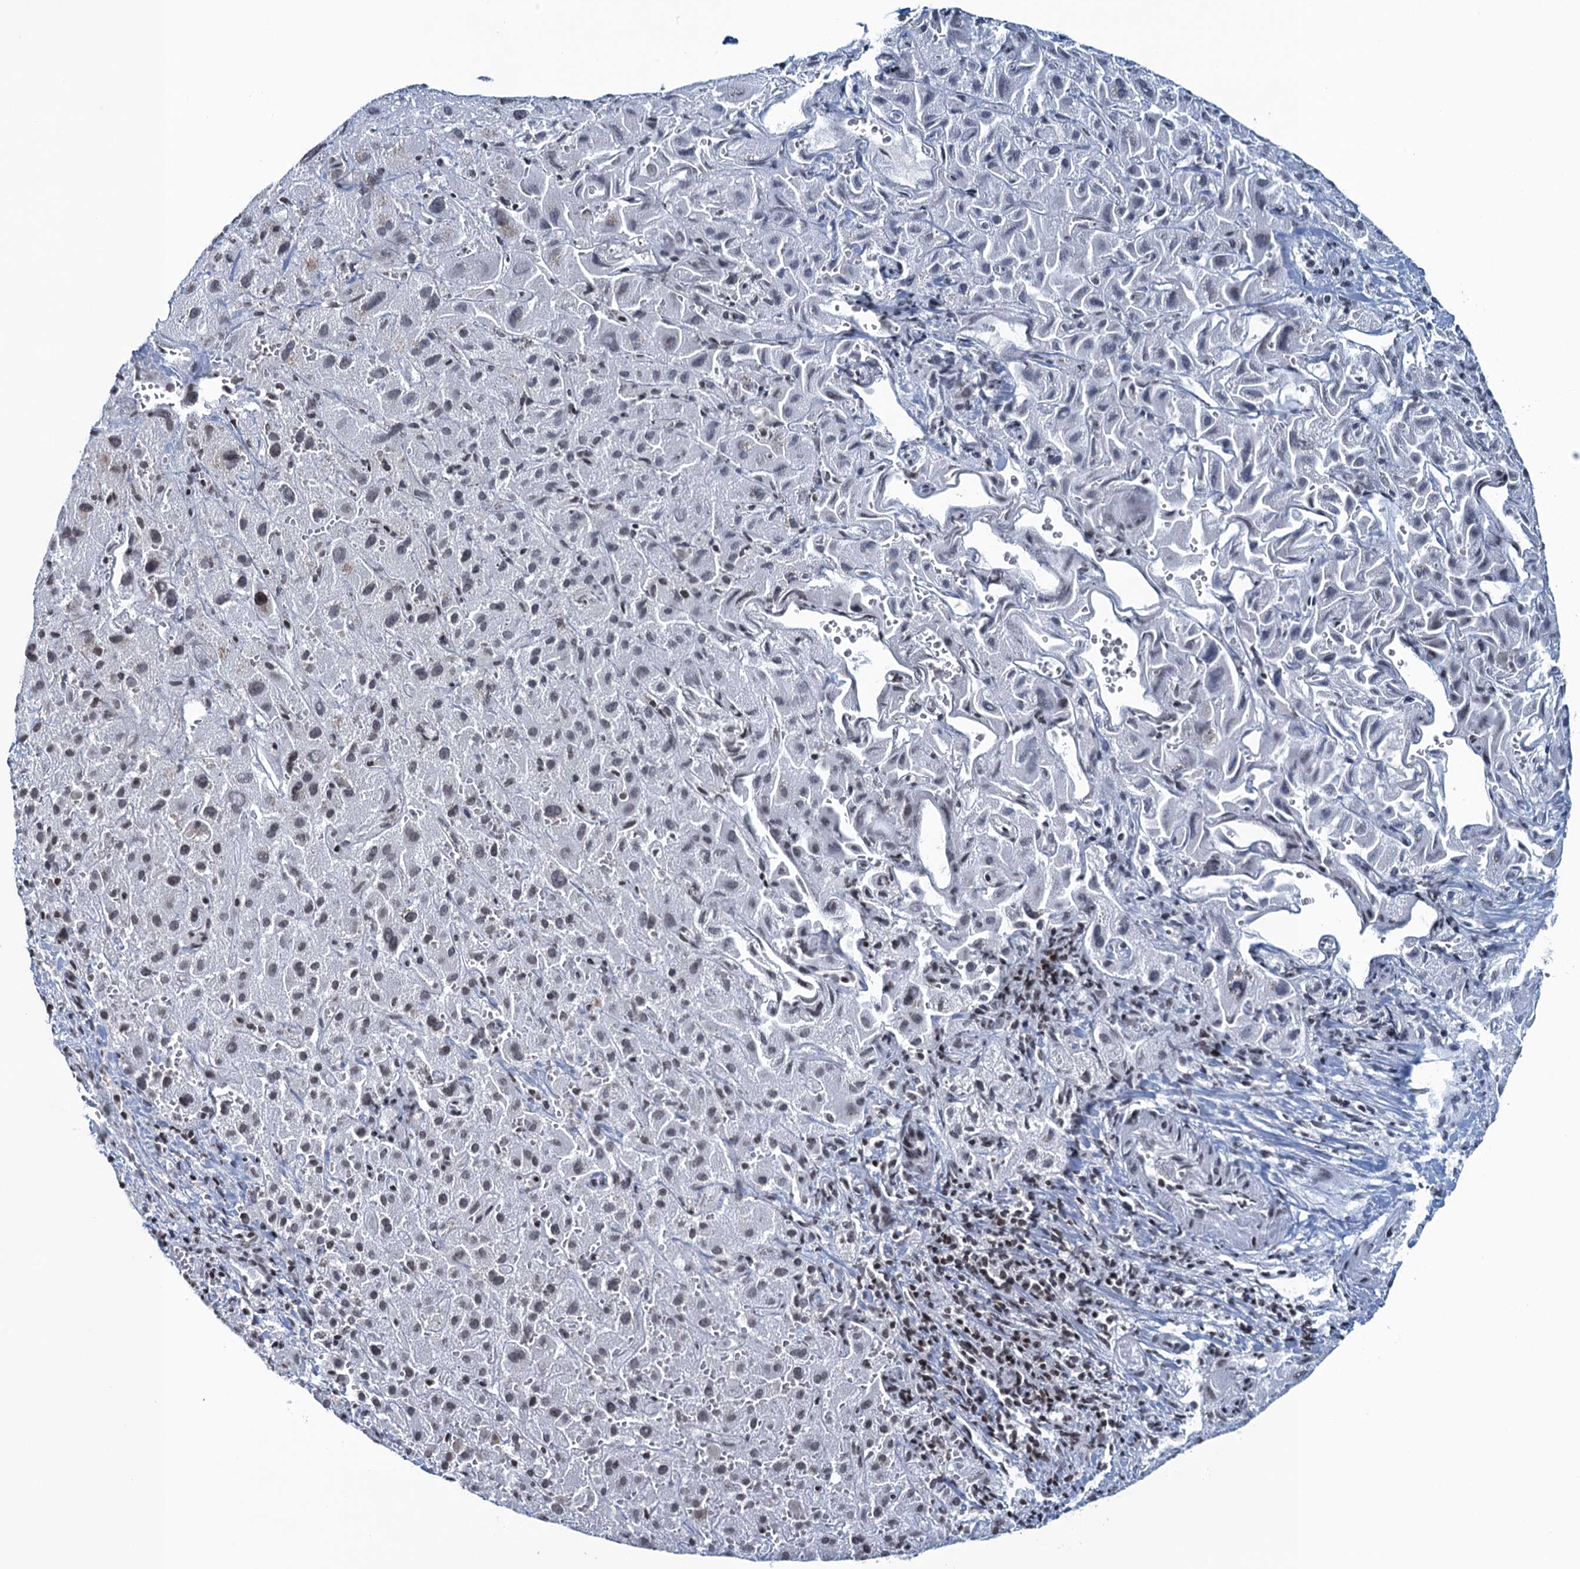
{"staining": {"intensity": "negative", "quantity": "none", "location": "none"}, "tissue": "liver cancer", "cell_type": "Tumor cells", "image_type": "cancer", "snomed": [{"axis": "morphology", "description": "Cholangiocarcinoma"}, {"axis": "topography", "description": "Liver"}], "caption": "High magnification brightfield microscopy of liver cholangiocarcinoma stained with DAB (brown) and counterstained with hematoxylin (blue): tumor cells show no significant positivity.", "gene": "FYB1", "patient": {"sex": "female", "age": 52}}